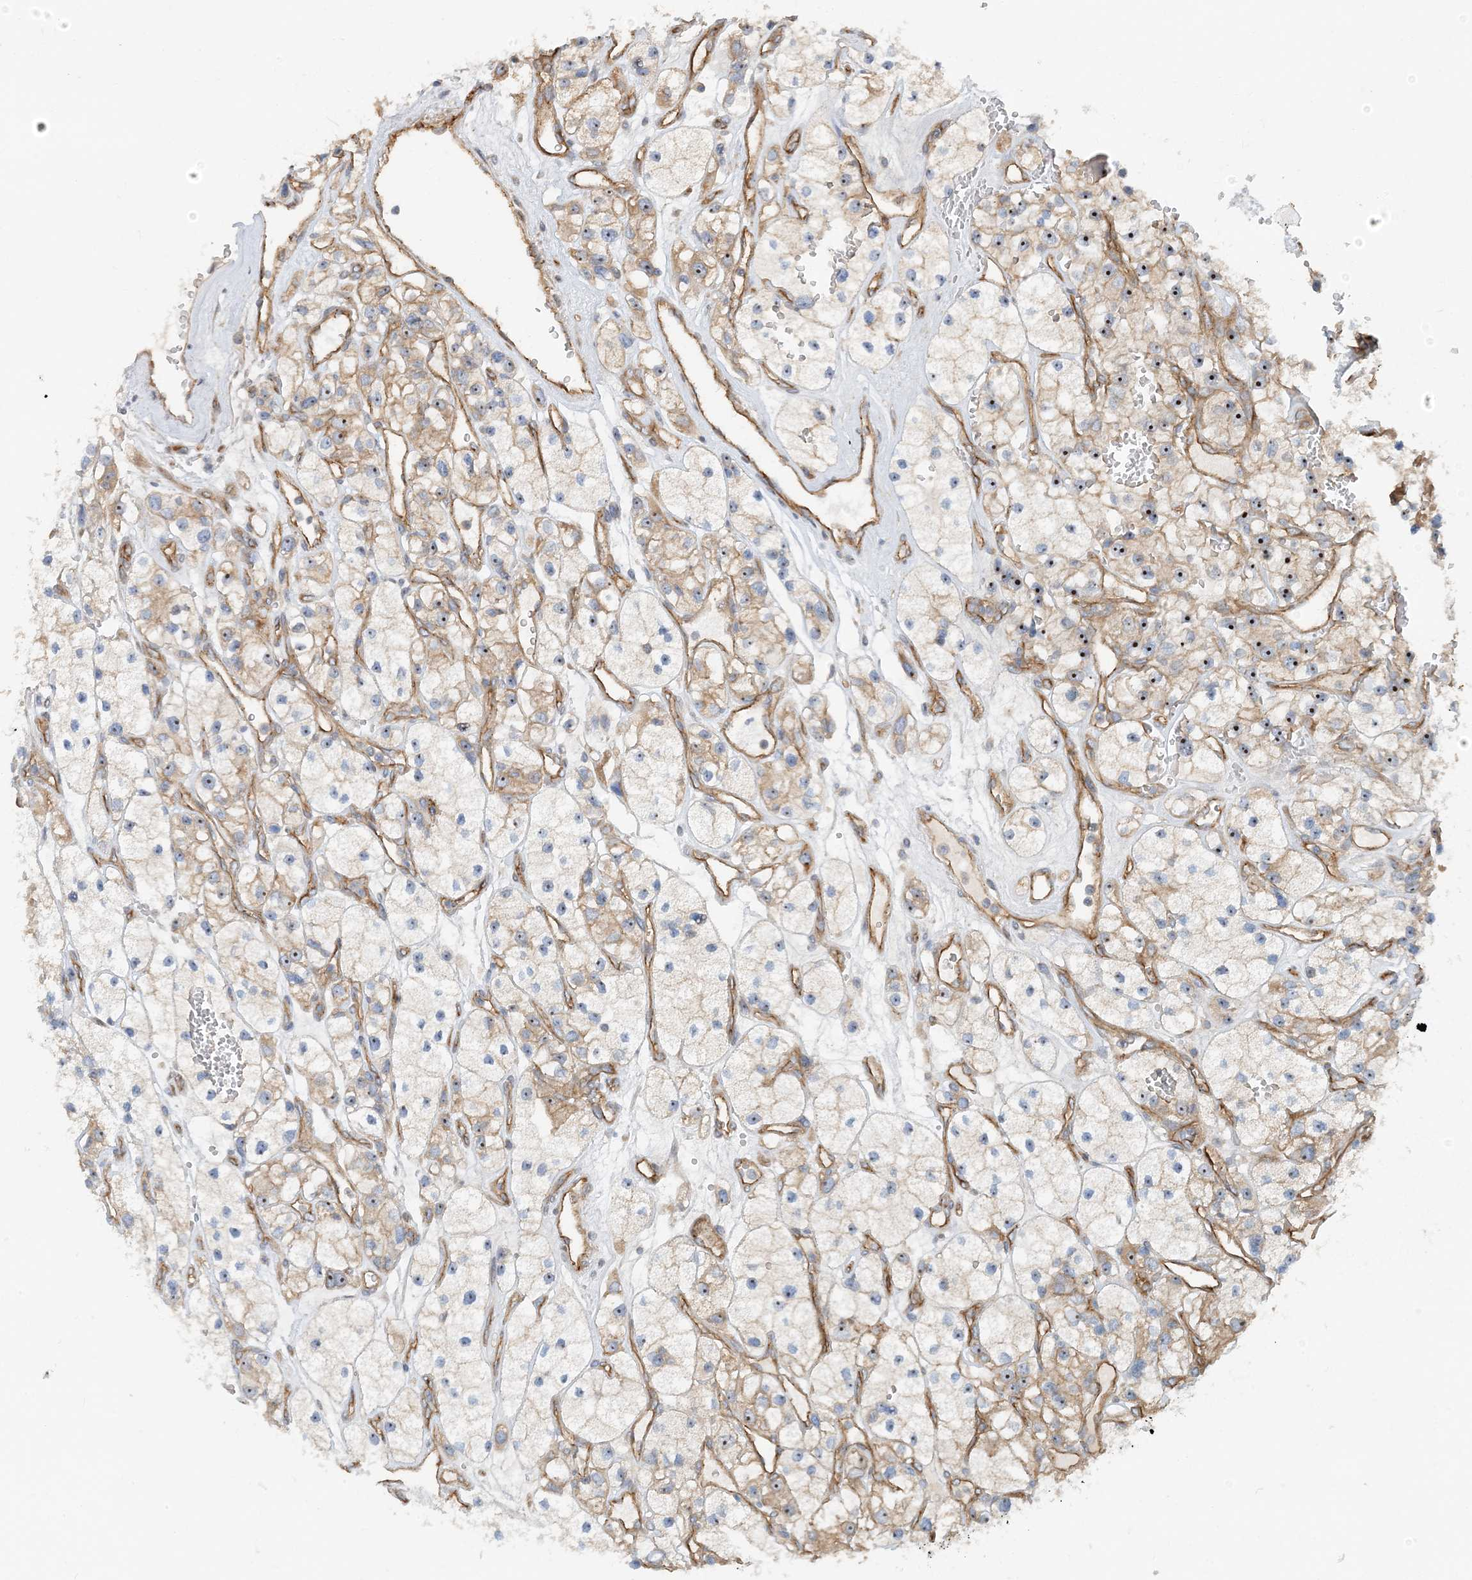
{"staining": {"intensity": "moderate", "quantity": "25%-75%", "location": "cytoplasmic/membranous,nuclear"}, "tissue": "renal cancer", "cell_type": "Tumor cells", "image_type": "cancer", "snomed": [{"axis": "morphology", "description": "Adenocarcinoma, NOS"}, {"axis": "topography", "description": "Kidney"}], "caption": "Immunohistochemical staining of renal cancer demonstrates medium levels of moderate cytoplasmic/membranous and nuclear expression in approximately 25%-75% of tumor cells. (DAB IHC with brightfield microscopy, high magnification).", "gene": "MYL5", "patient": {"sex": "female", "age": 57}}